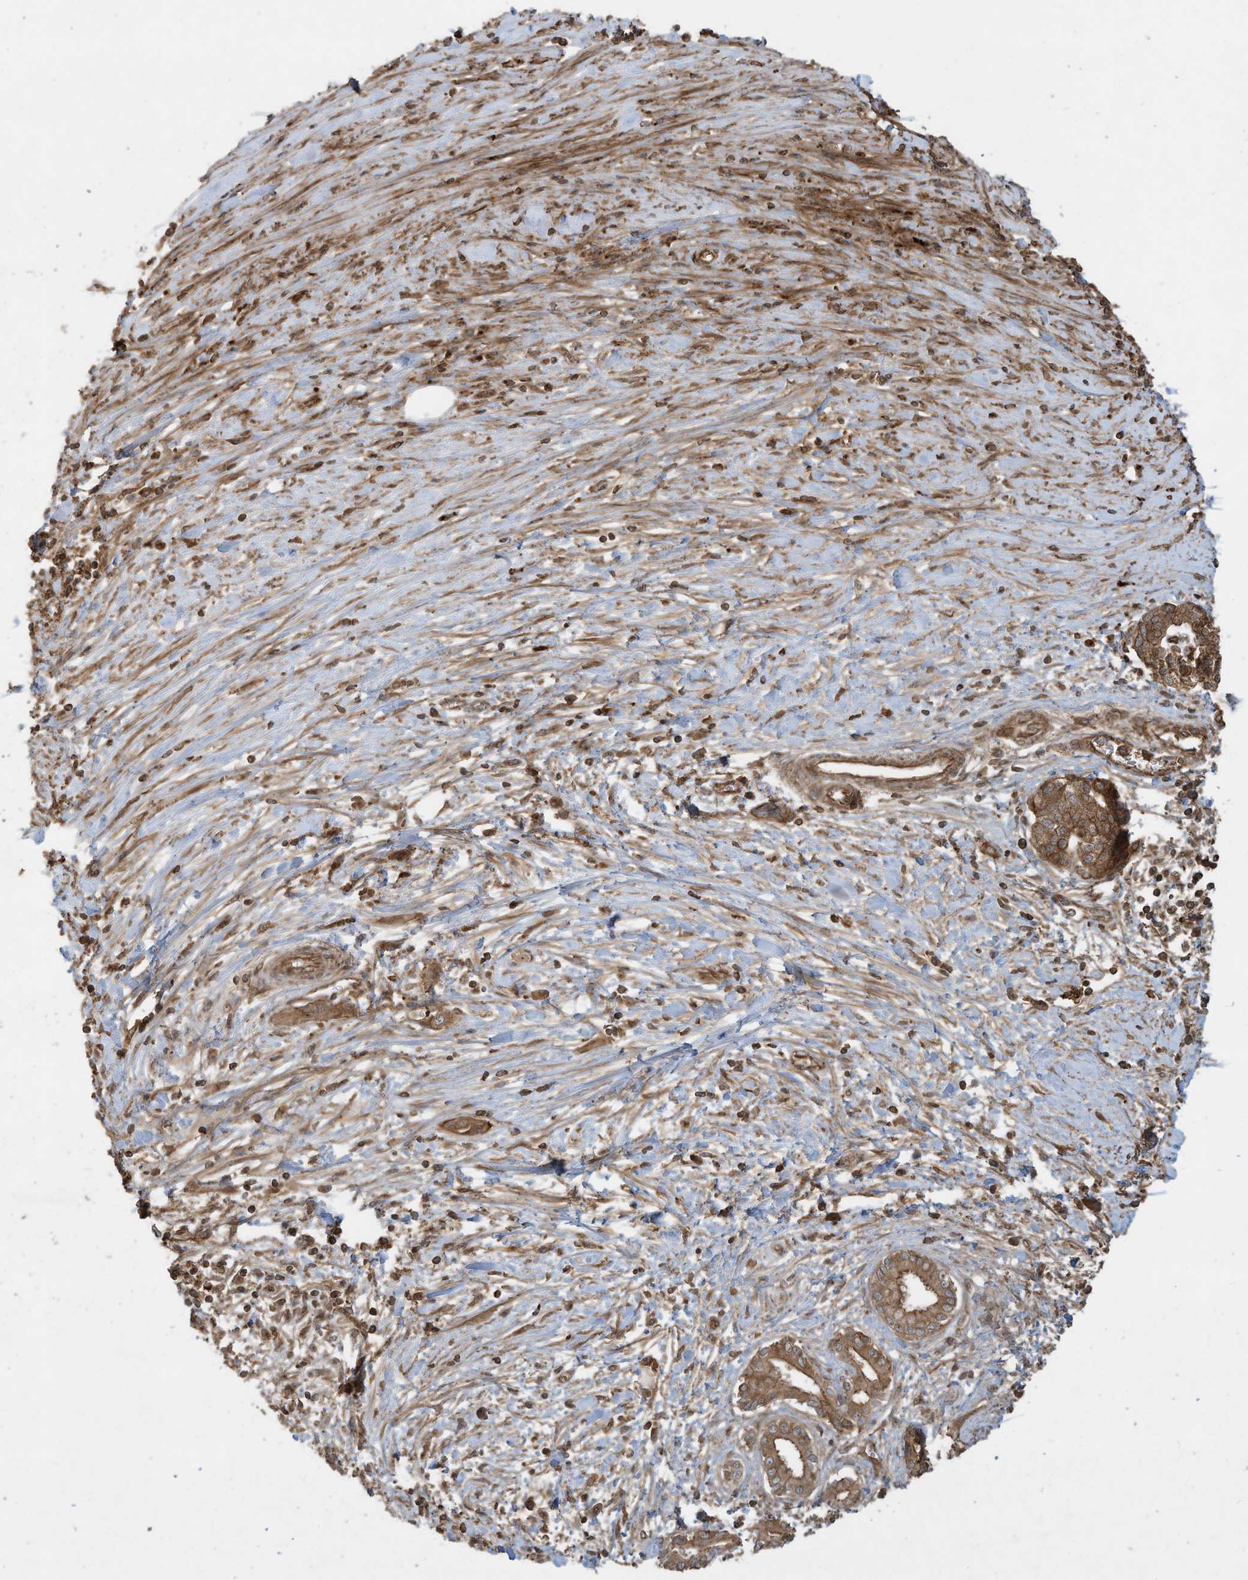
{"staining": {"intensity": "moderate", "quantity": ">75%", "location": "cytoplasmic/membranous"}, "tissue": "pancreatic cancer", "cell_type": "Tumor cells", "image_type": "cancer", "snomed": [{"axis": "morphology", "description": "Adenocarcinoma, NOS"}, {"axis": "topography", "description": "Pancreas"}], "caption": "This micrograph shows immunohistochemistry (IHC) staining of pancreatic adenocarcinoma, with medium moderate cytoplasmic/membranous staining in about >75% of tumor cells.", "gene": "DDIT4", "patient": {"sex": "male", "age": 58}}